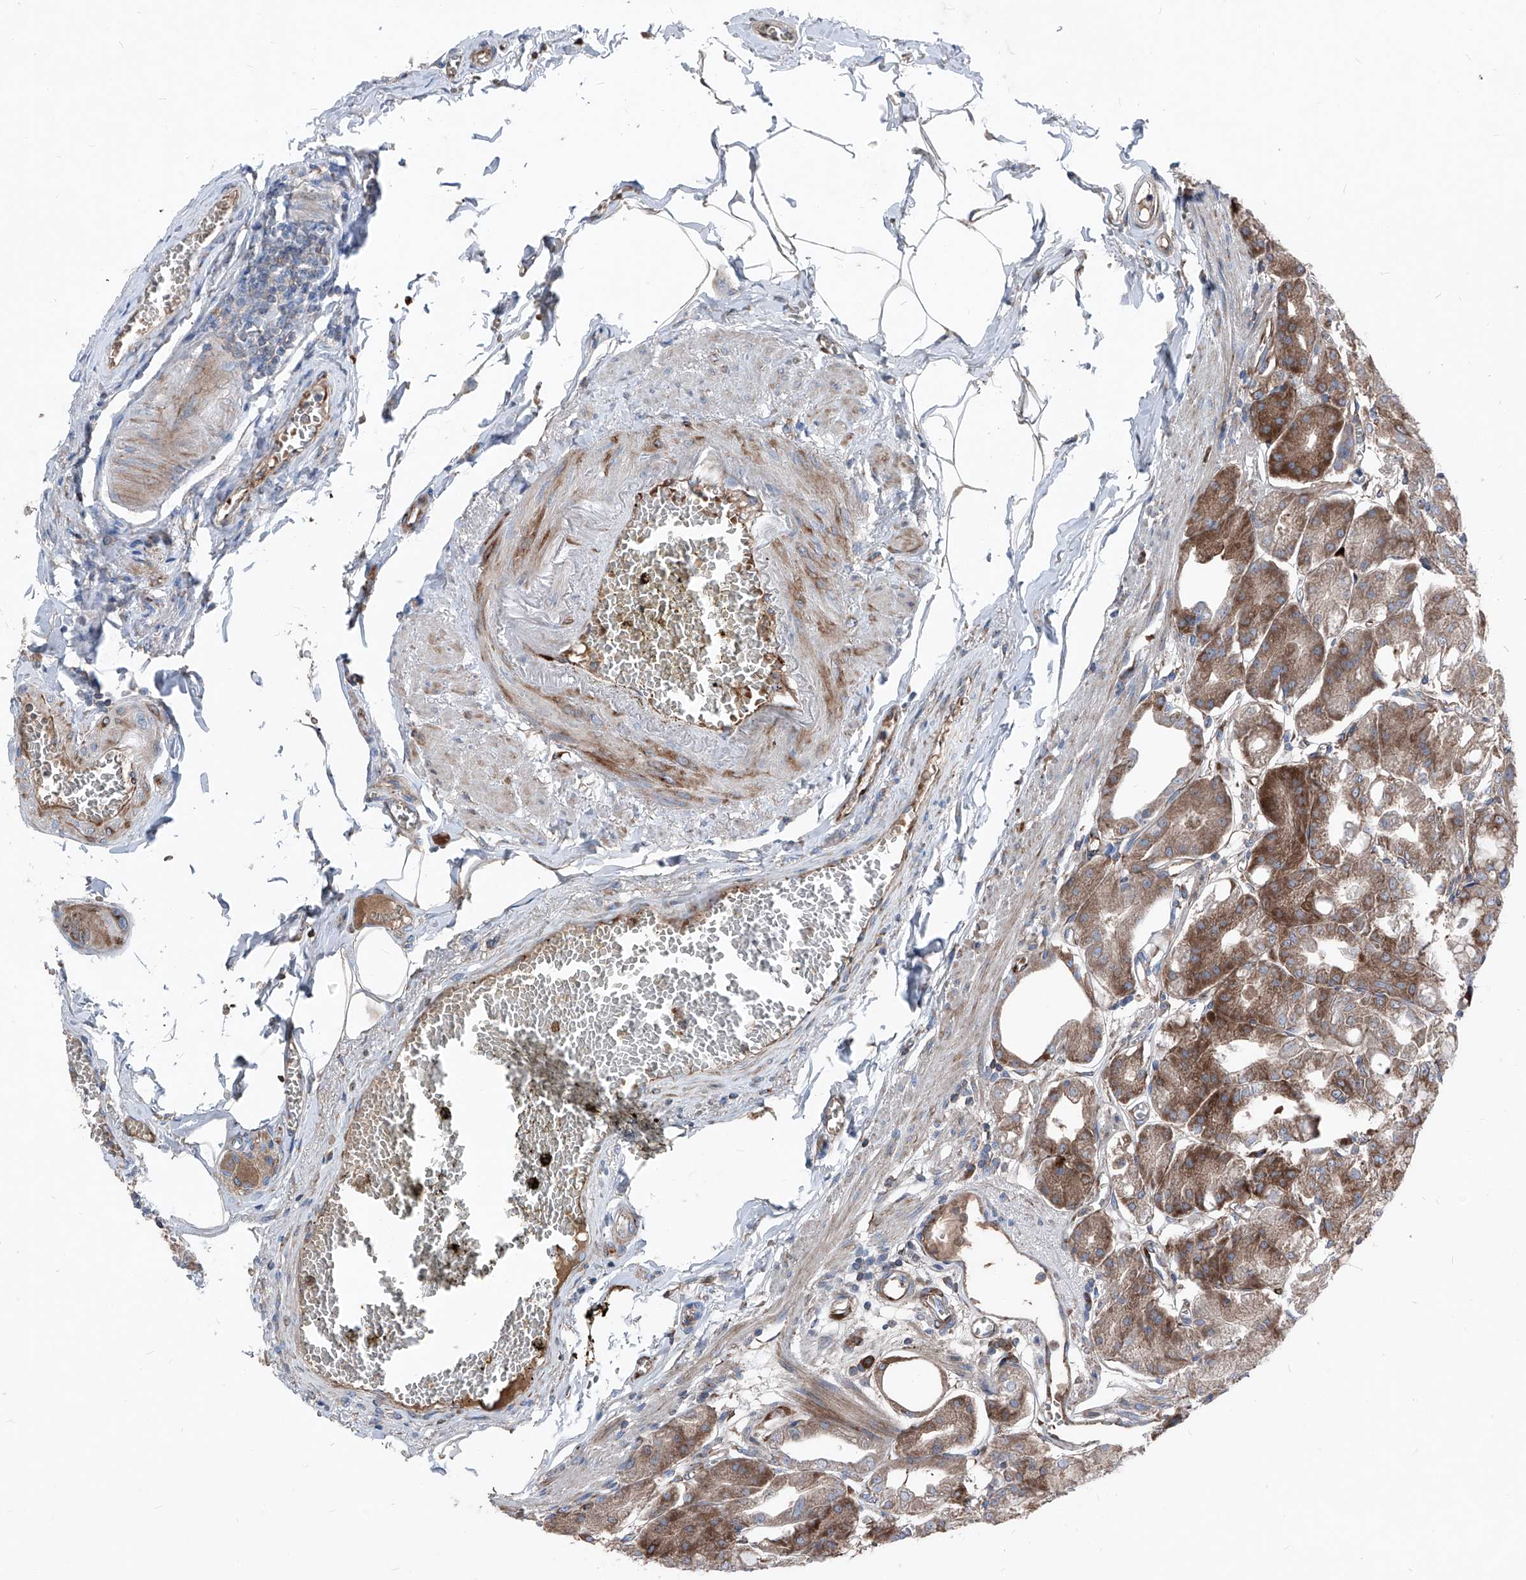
{"staining": {"intensity": "strong", "quantity": "25%-75%", "location": "cytoplasmic/membranous"}, "tissue": "stomach", "cell_type": "Glandular cells", "image_type": "normal", "snomed": [{"axis": "morphology", "description": "Normal tissue, NOS"}, {"axis": "topography", "description": "Stomach, lower"}], "caption": "DAB immunohistochemical staining of unremarkable human stomach reveals strong cytoplasmic/membranous protein staining in approximately 25%-75% of glandular cells.", "gene": "IFI27", "patient": {"sex": "male", "age": 71}}